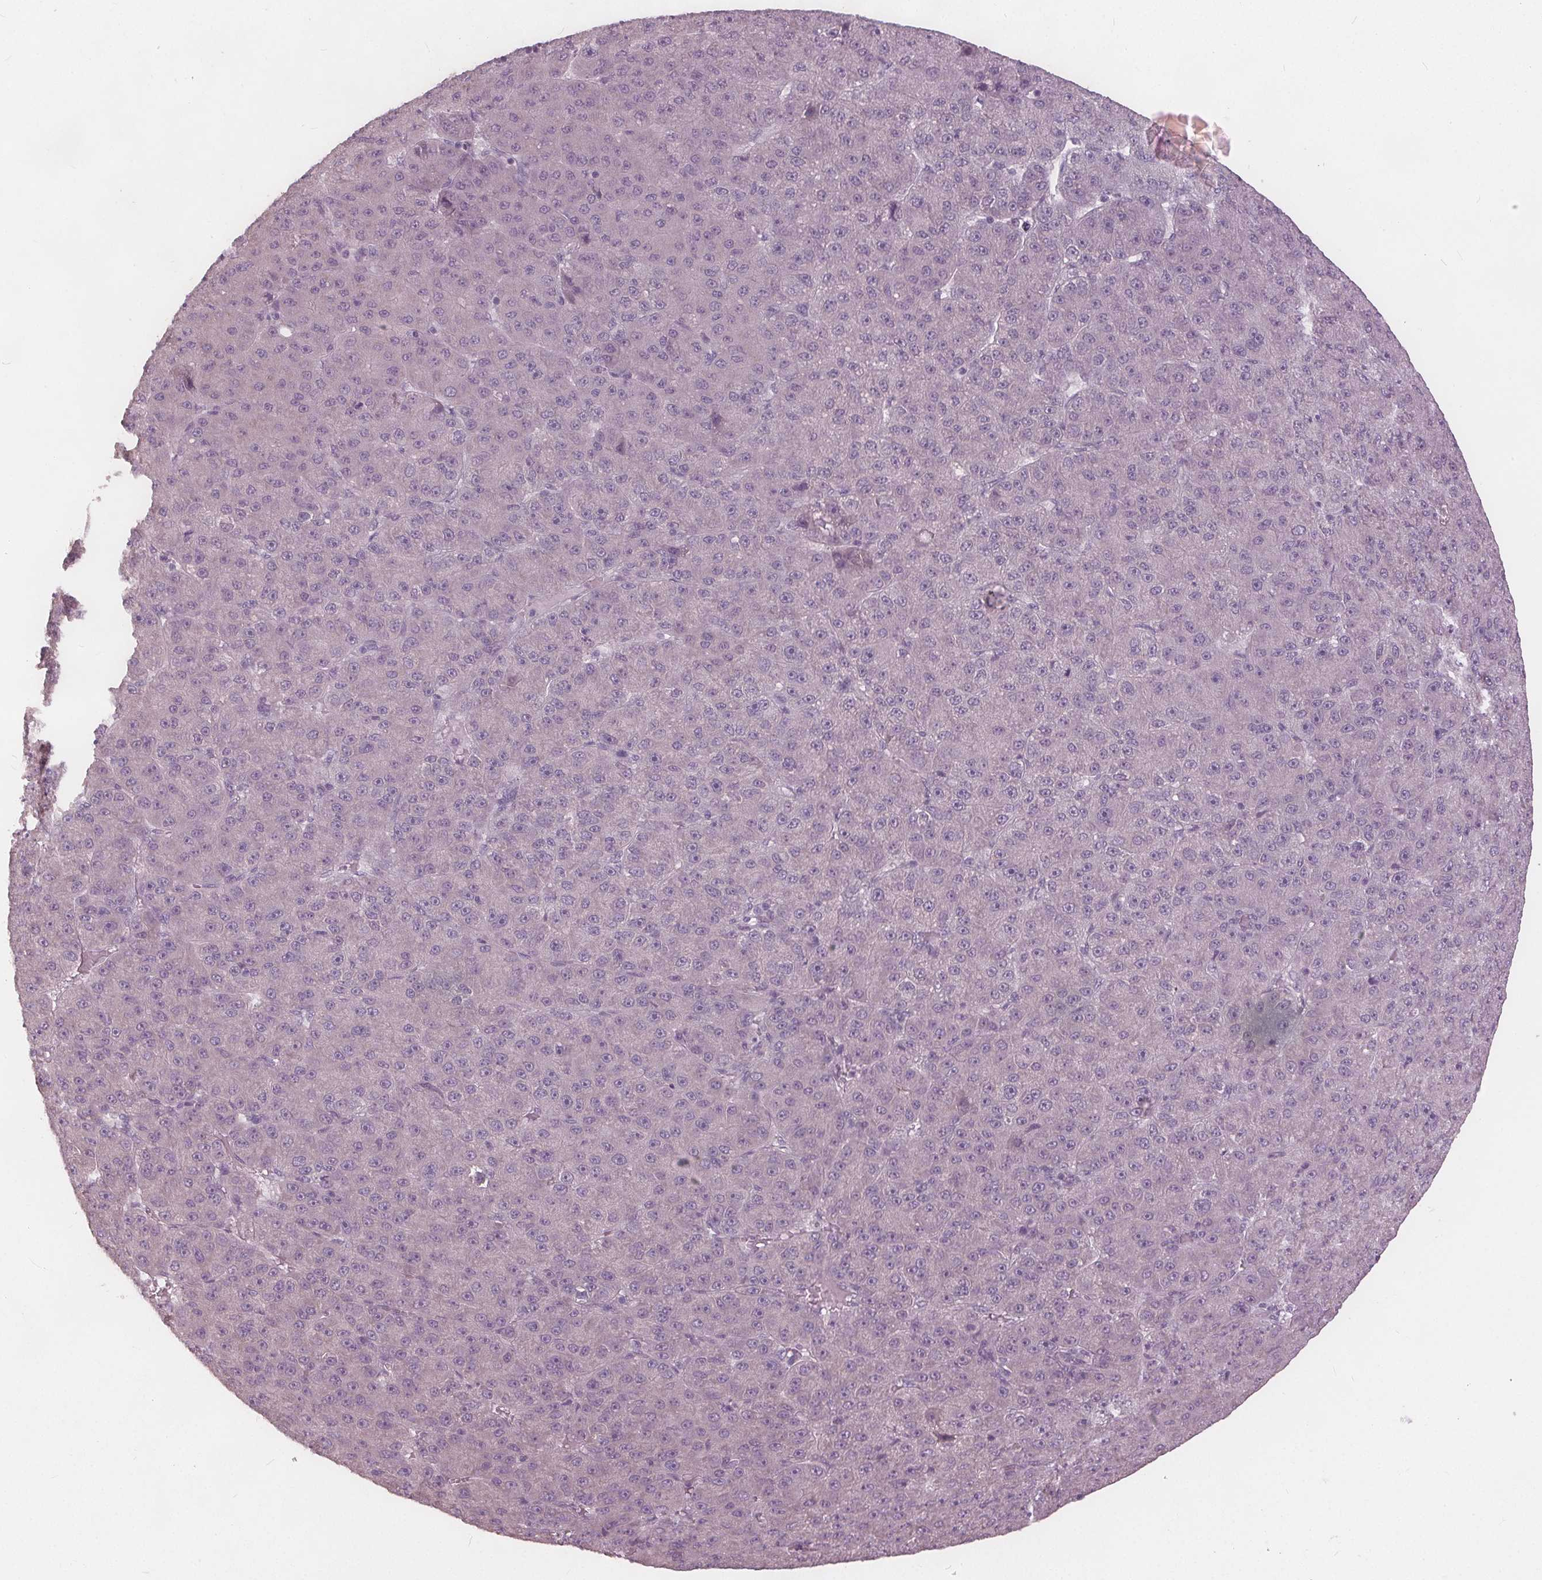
{"staining": {"intensity": "negative", "quantity": "none", "location": "none"}, "tissue": "liver cancer", "cell_type": "Tumor cells", "image_type": "cancer", "snomed": [{"axis": "morphology", "description": "Carcinoma, Hepatocellular, NOS"}, {"axis": "topography", "description": "Liver"}], "caption": "A micrograph of liver hepatocellular carcinoma stained for a protein demonstrates no brown staining in tumor cells. (DAB (3,3'-diaminobenzidine) immunohistochemistry, high magnification).", "gene": "KLK13", "patient": {"sex": "male", "age": 67}}